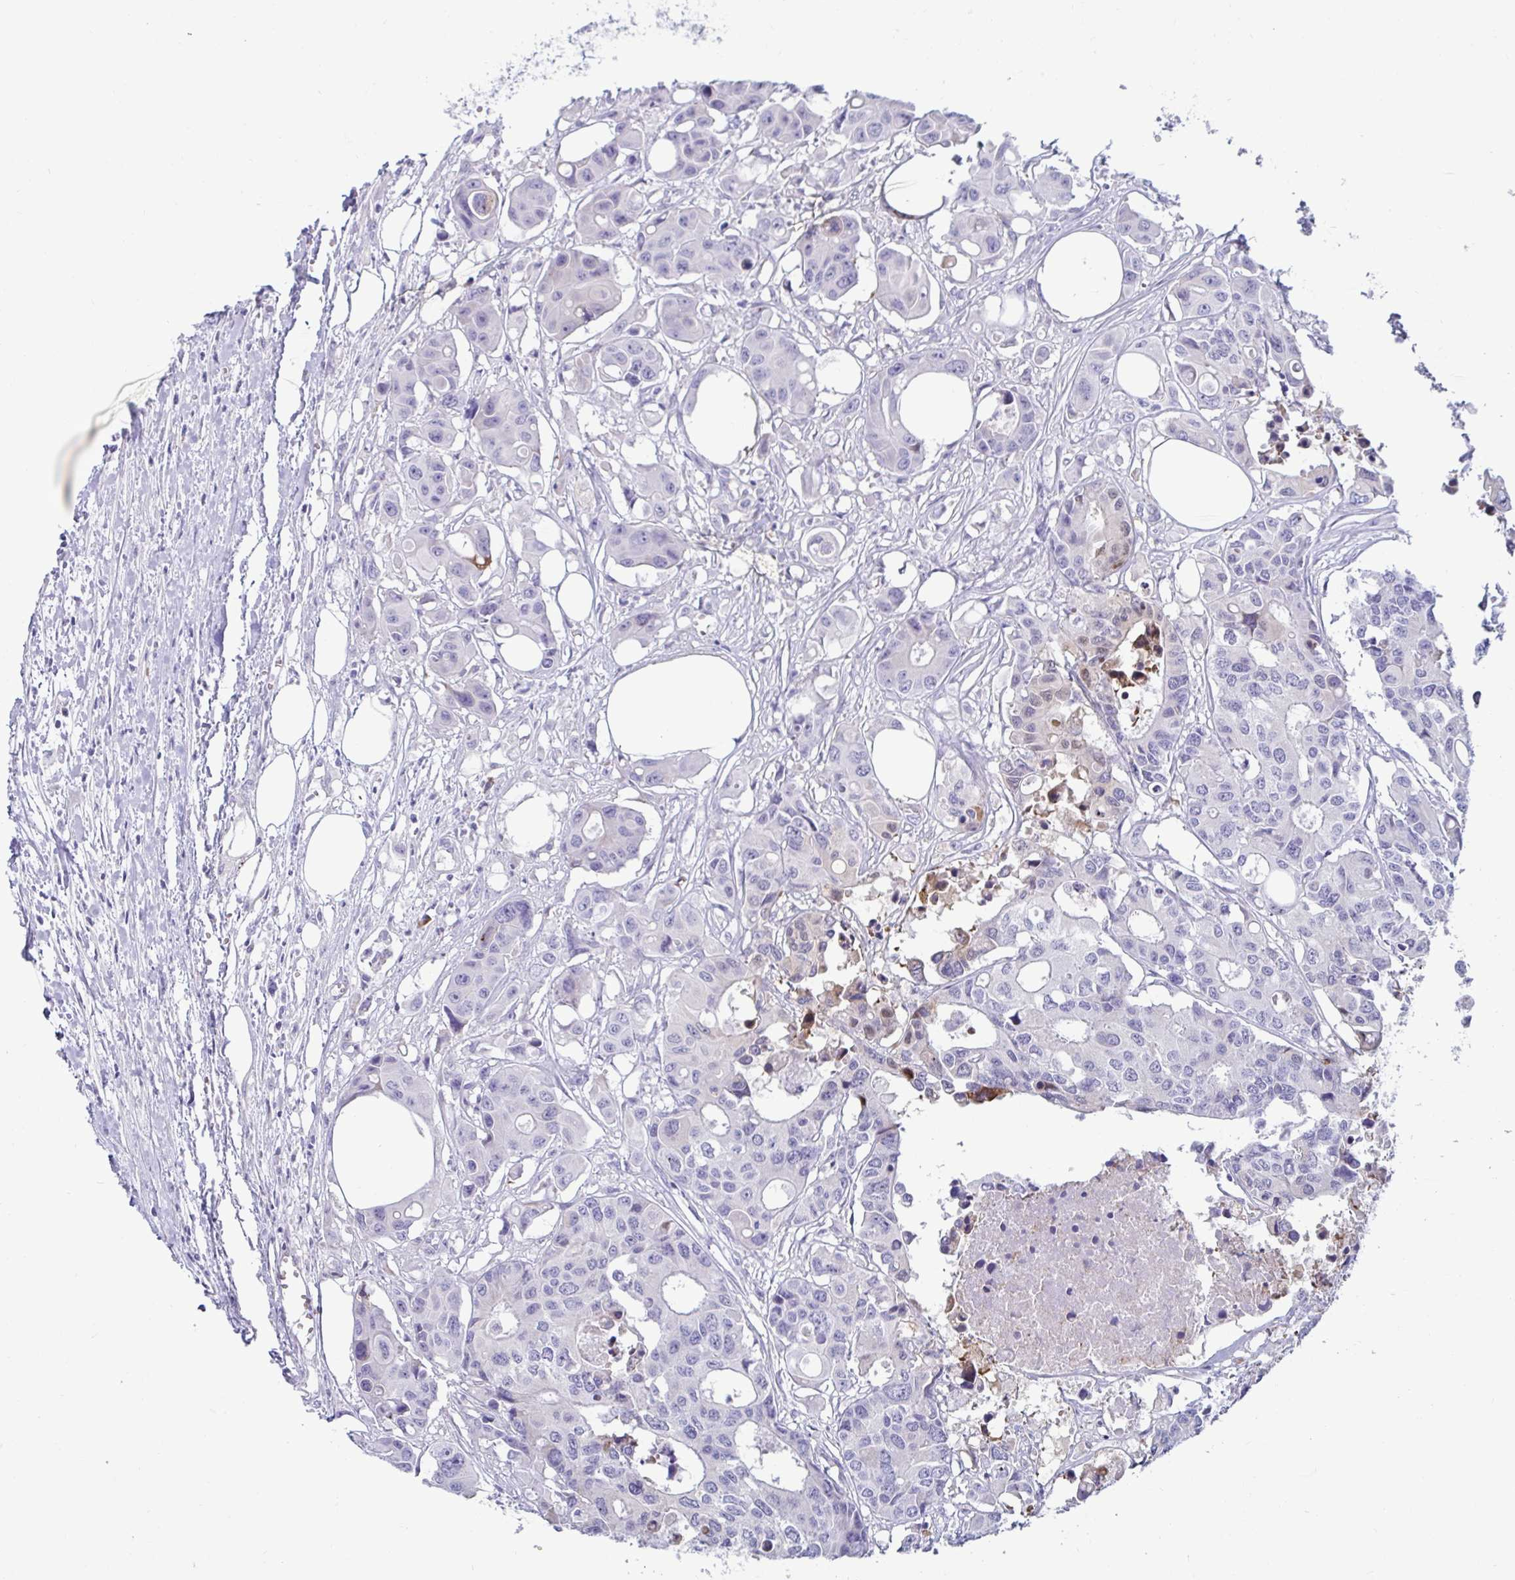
{"staining": {"intensity": "negative", "quantity": "none", "location": "none"}, "tissue": "colorectal cancer", "cell_type": "Tumor cells", "image_type": "cancer", "snomed": [{"axis": "morphology", "description": "Adenocarcinoma, NOS"}, {"axis": "topography", "description": "Colon"}], "caption": "Tumor cells show no significant protein positivity in colorectal cancer. (DAB immunohistochemistry (IHC) visualized using brightfield microscopy, high magnification).", "gene": "TFPI2", "patient": {"sex": "male", "age": 77}}